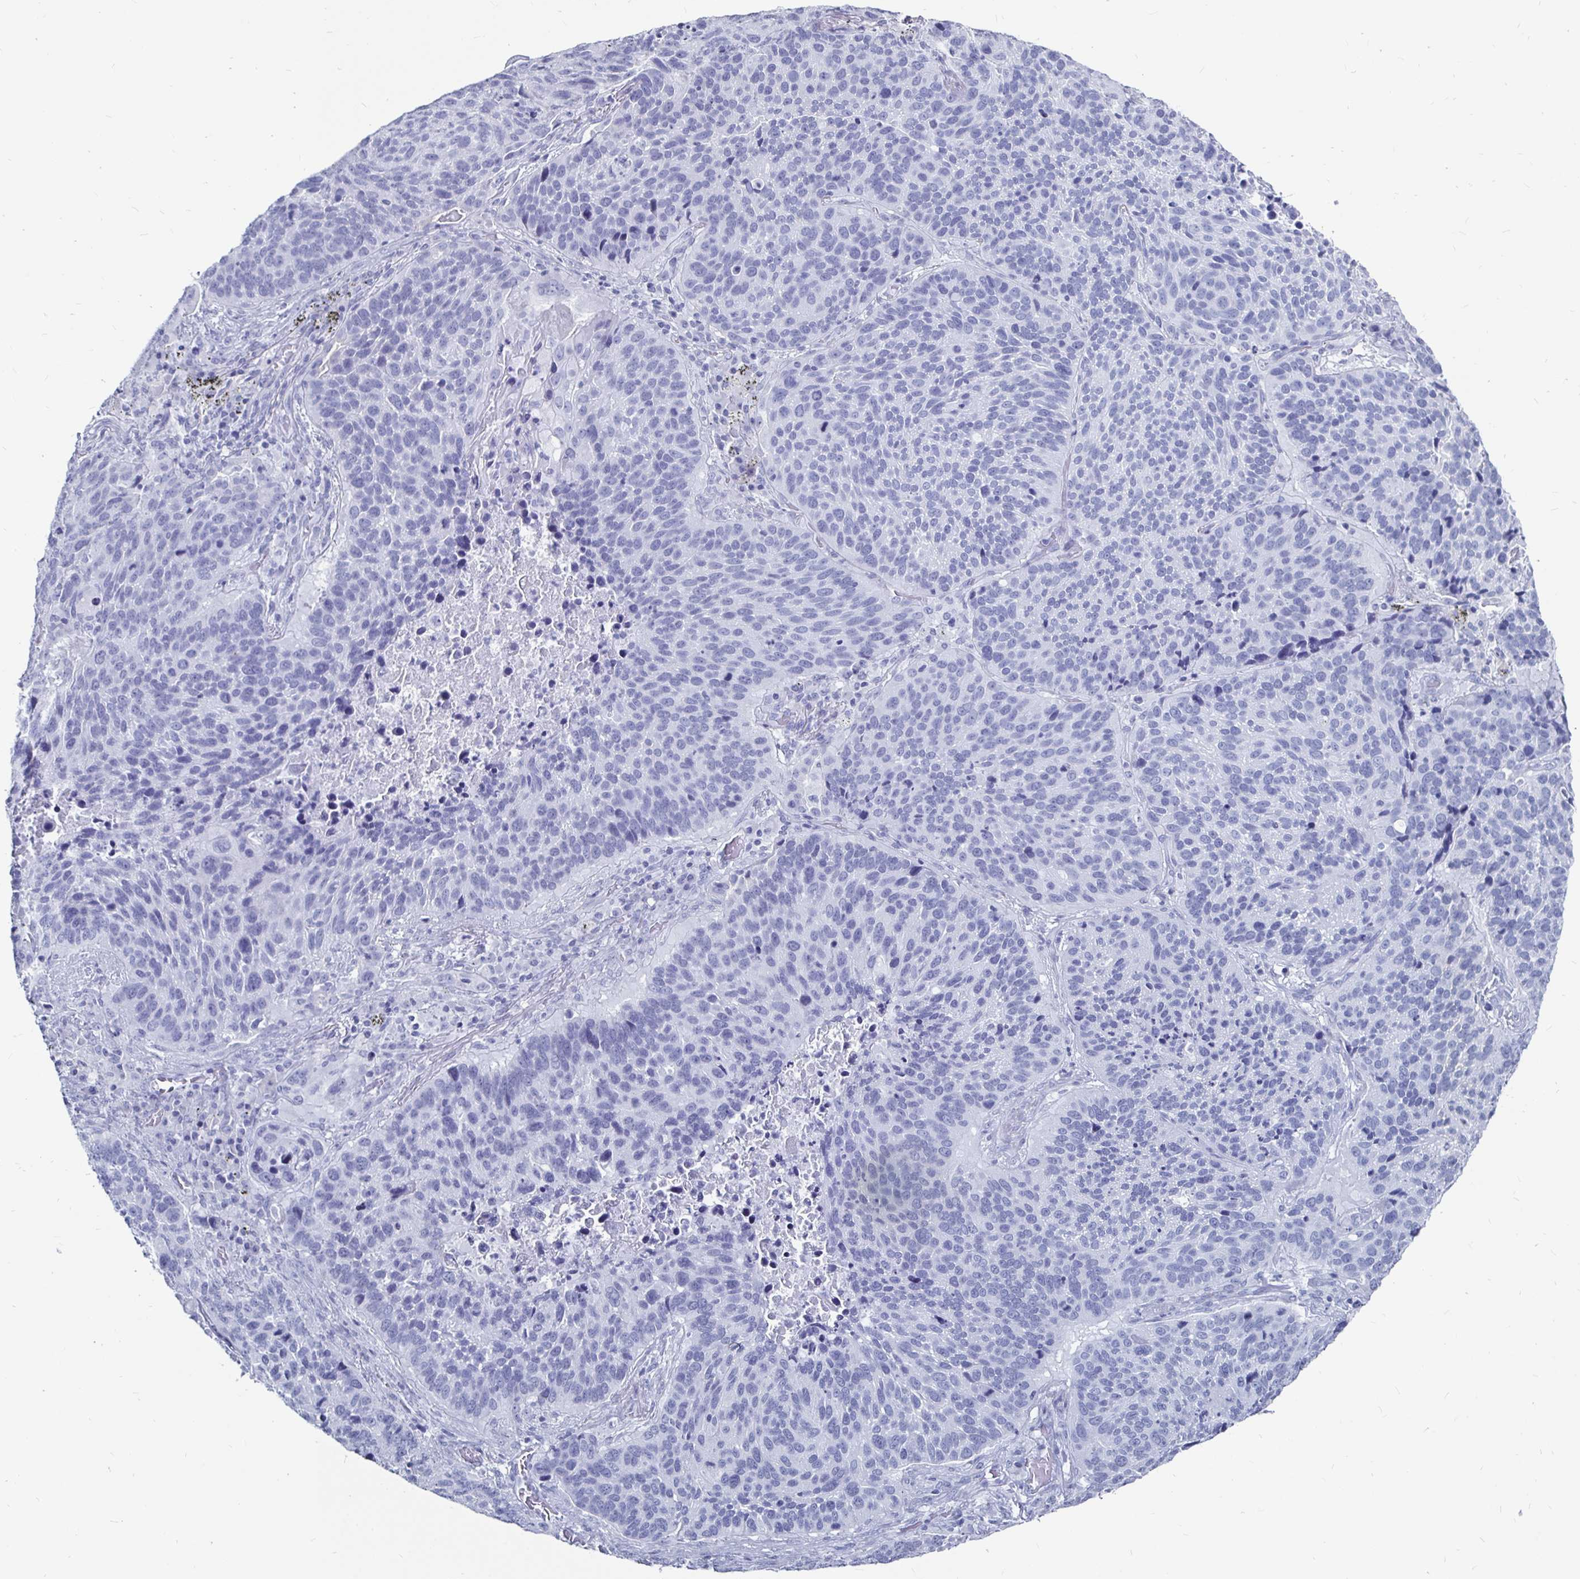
{"staining": {"intensity": "negative", "quantity": "none", "location": "none"}, "tissue": "lung cancer", "cell_type": "Tumor cells", "image_type": "cancer", "snomed": [{"axis": "morphology", "description": "Squamous cell carcinoma, NOS"}, {"axis": "topography", "description": "Lung"}], "caption": "This is an immunohistochemistry (IHC) histopathology image of human lung cancer (squamous cell carcinoma). There is no positivity in tumor cells.", "gene": "LUZP4", "patient": {"sex": "male", "age": 68}}